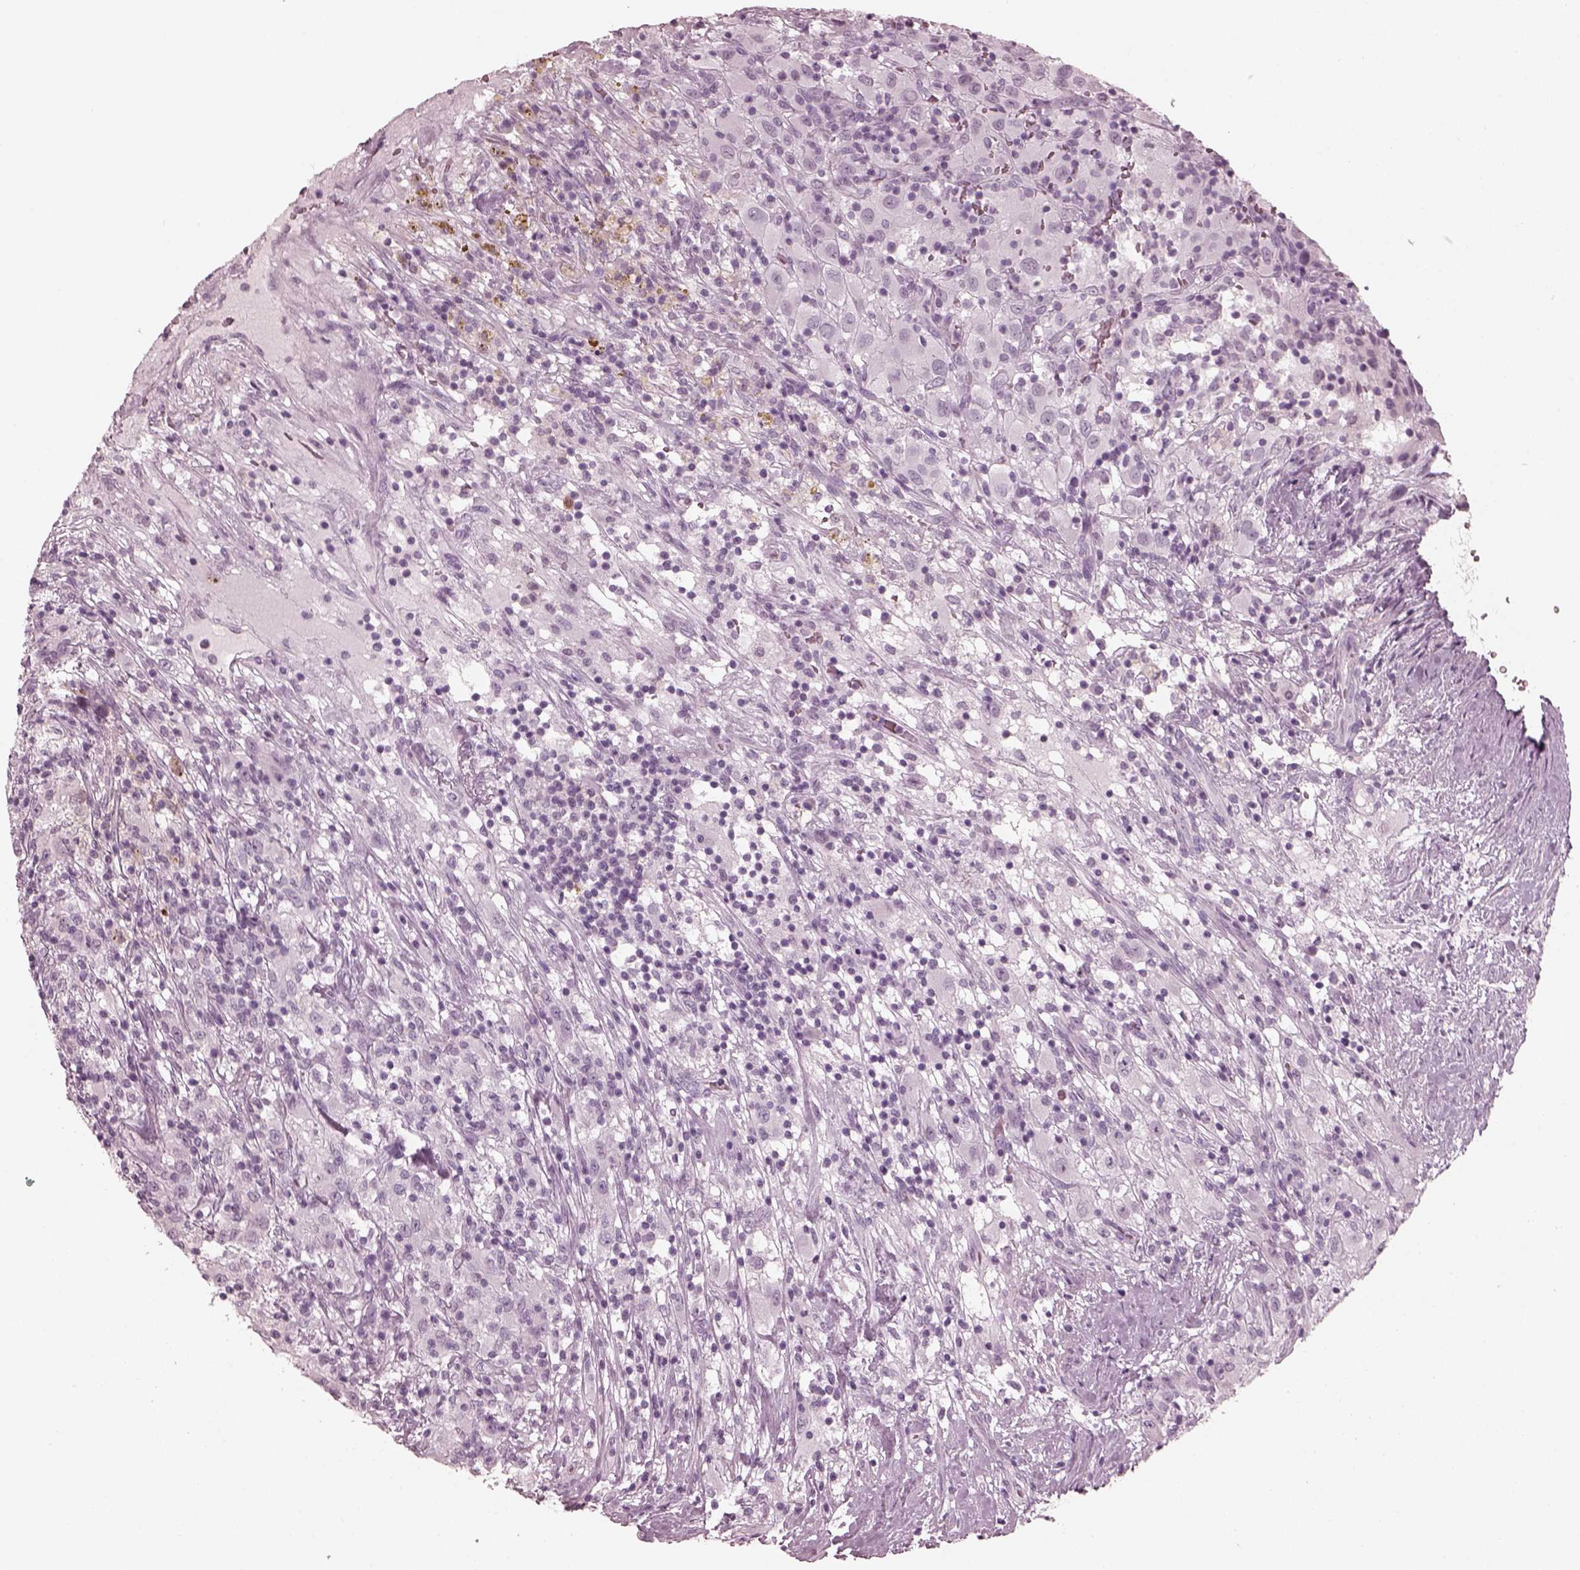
{"staining": {"intensity": "negative", "quantity": "none", "location": "none"}, "tissue": "renal cancer", "cell_type": "Tumor cells", "image_type": "cancer", "snomed": [{"axis": "morphology", "description": "Adenocarcinoma, NOS"}, {"axis": "topography", "description": "Kidney"}], "caption": "The IHC photomicrograph has no significant positivity in tumor cells of renal cancer (adenocarcinoma) tissue. (IHC, brightfield microscopy, high magnification).", "gene": "C2orf81", "patient": {"sex": "female", "age": 67}}